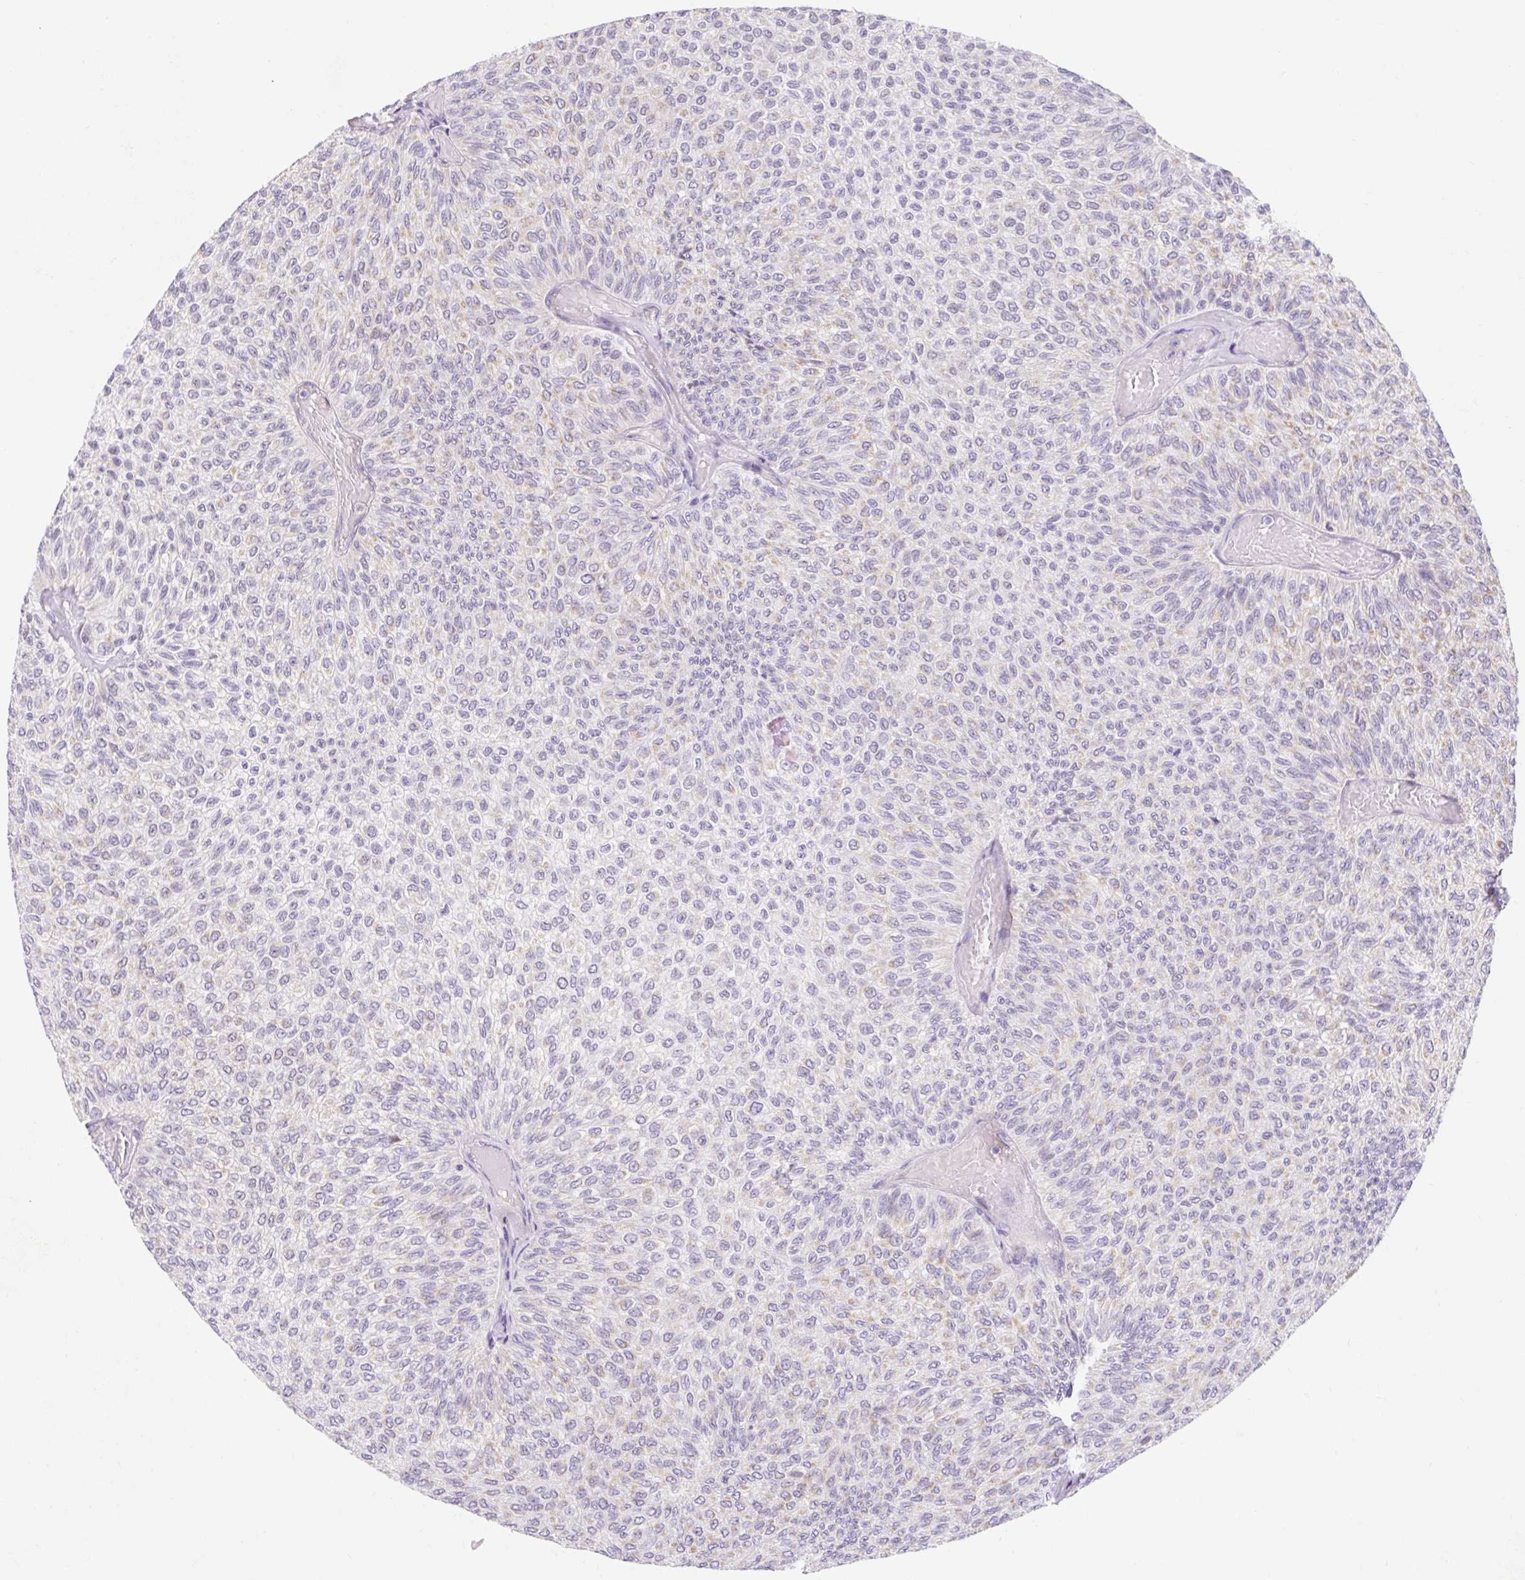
{"staining": {"intensity": "negative", "quantity": "none", "location": "none"}, "tissue": "urothelial cancer", "cell_type": "Tumor cells", "image_type": "cancer", "snomed": [{"axis": "morphology", "description": "Urothelial carcinoma, Low grade"}, {"axis": "topography", "description": "Urinary bladder"}], "caption": "Immunohistochemical staining of low-grade urothelial carcinoma reveals no significant expression in tumor cells. (DAB IHC, high magnification).", "gene": "ITPK1", "patient": {"sex": "male", "age": 78}}